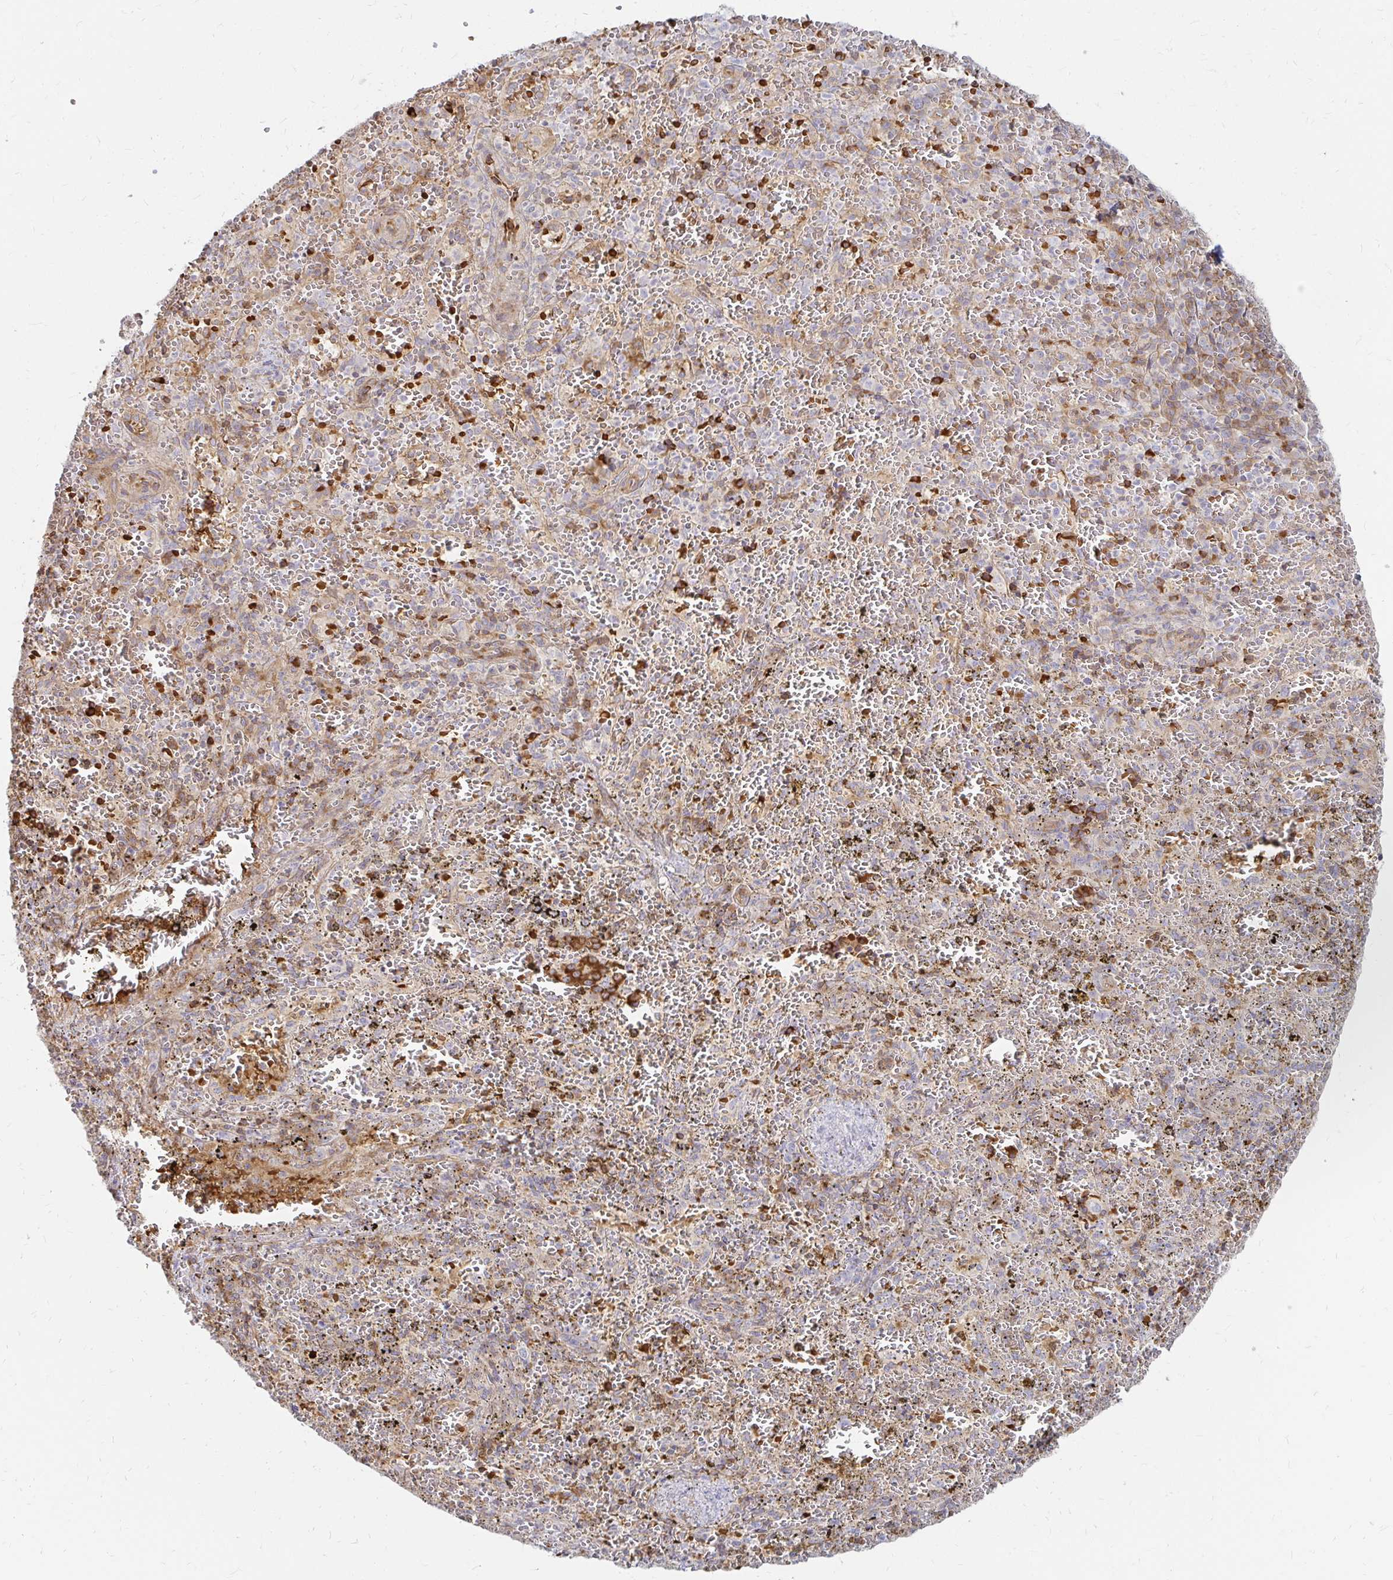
{"staining": {"intensity": "weak", "quantity": "25%-75%", "location": "cytoplasmic/membranous"}, "tissue": "spleen", "cell_type": "Cells in red pulp", "image_type": "normal", "snomed": [{"axis": "morphology", "description": "Normal tissue, NOS"}, {"axis": "topography", "description": "Spleen"}], "caption": "Immunohistochemistry of unremarkable human spleen displays low levels of weak cytoplasmic/membranous staining in about 25%-75% of cells in red pulp.", "gene": "CAST", "patient": {"sex": "female", "age": 50}}